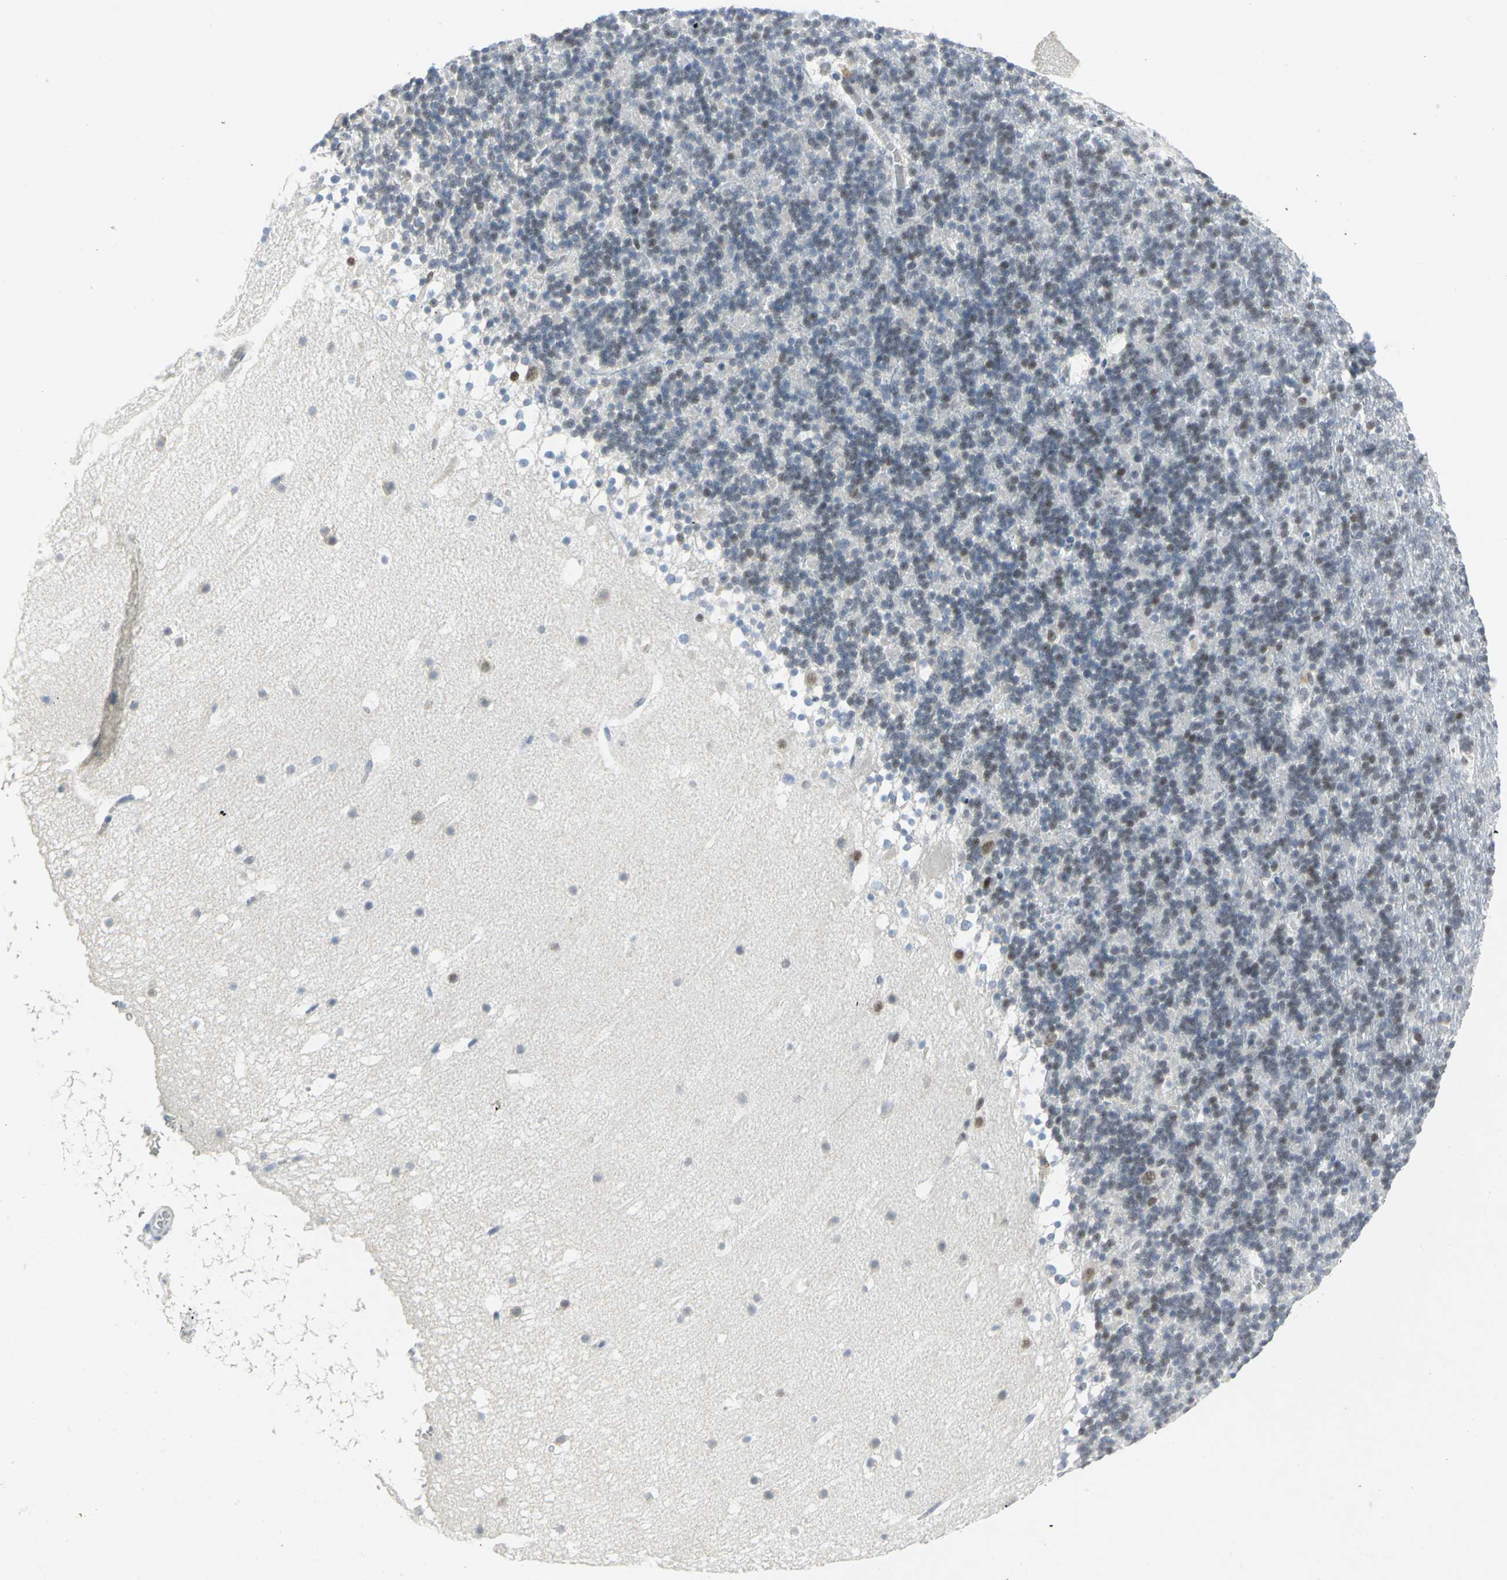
{"staining": {"intensity": "weak", "quantity": "<25%", "location": "nuclear"}, "tissue": "cerebellum", "cell_type": "Cells in granular layer", "image_type": "normal", "snomed": [{"axis": "morphology", "description": "Normal tissue, NOS"}, {"axis": "topography", "description": "Cerebellum"}], "caption": "Cerebellum stained for a protein using immunohistochemistry (IHC) shows no expression cells in granular layer.", "gene": "RPA1", "patient": {"sex": "male", "age": 45}}